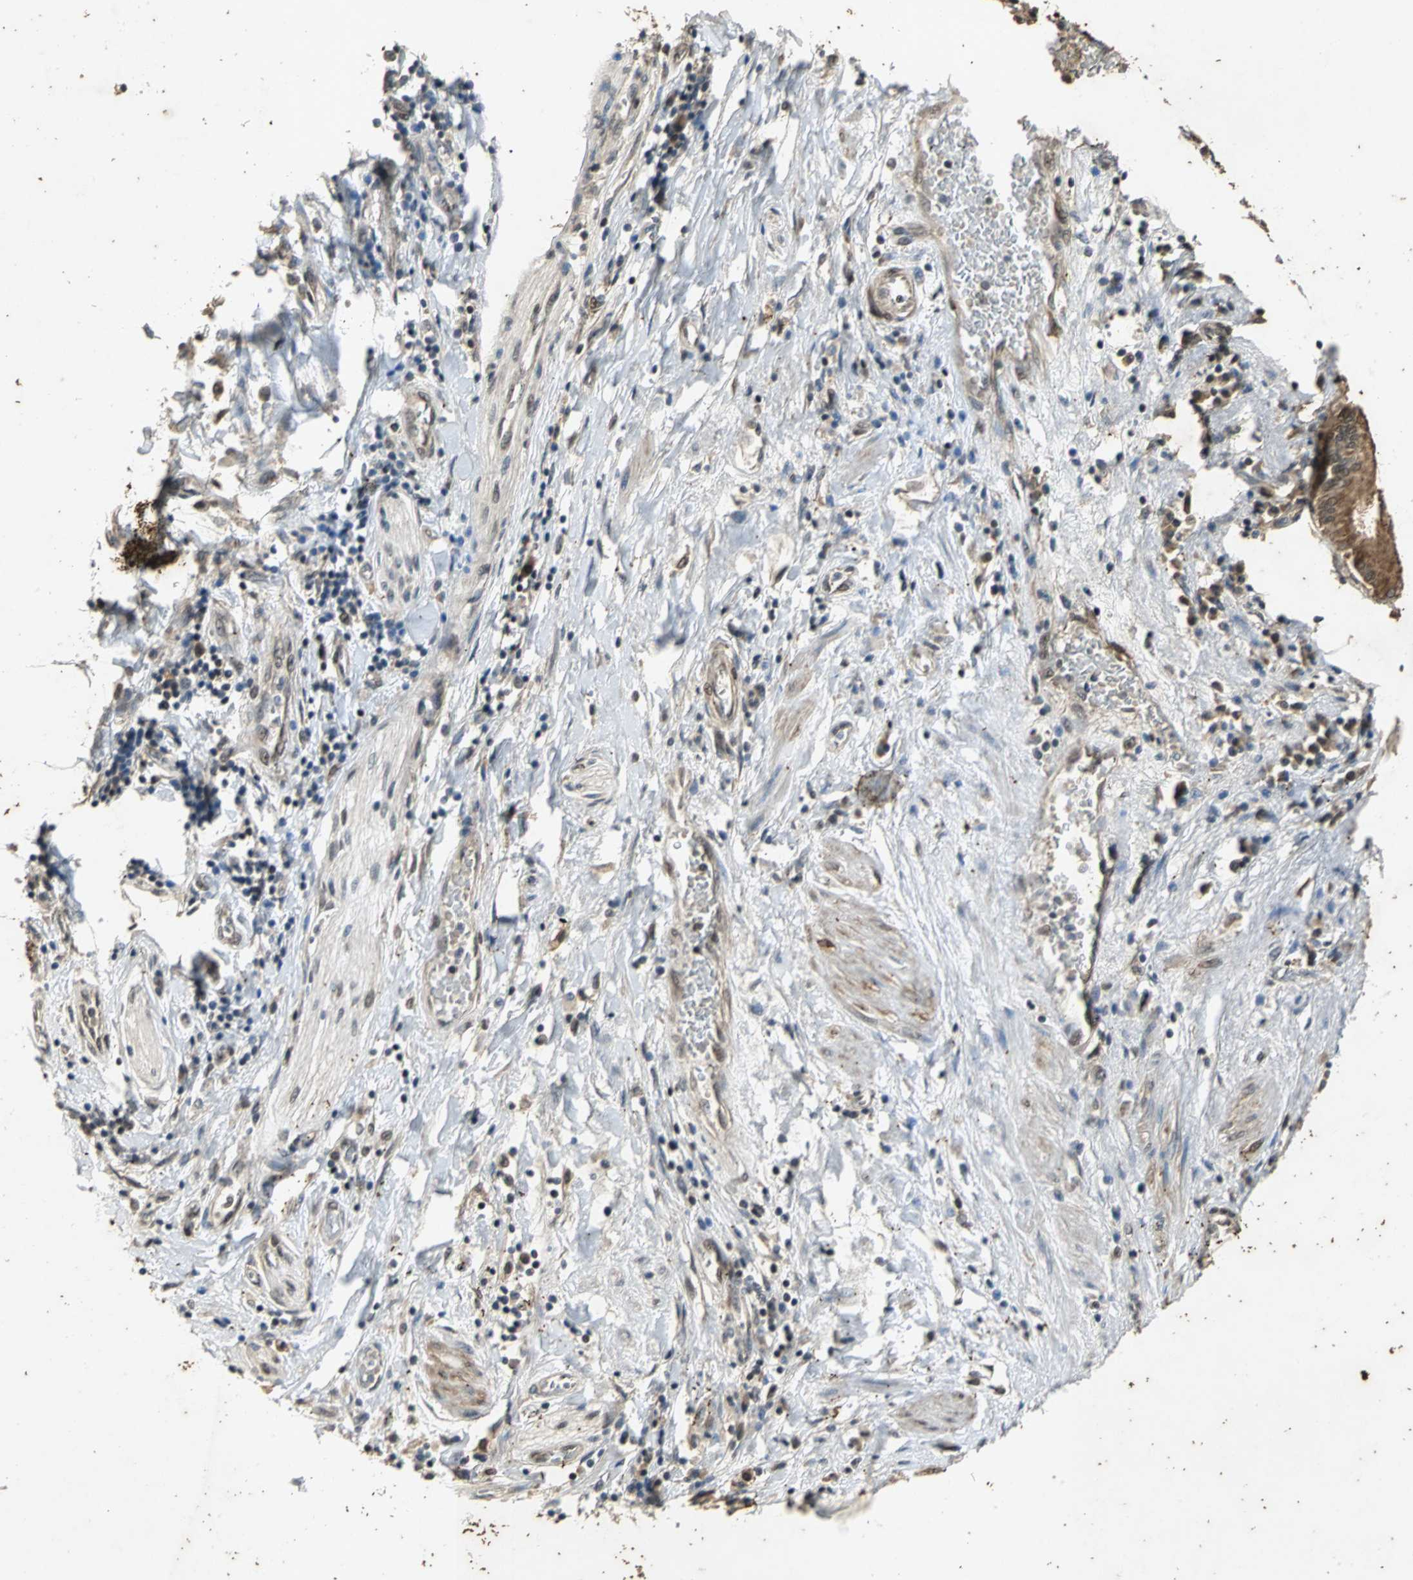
{"staining": {"intensity": "strong", "quantity": ">75%", "location": "cytoplasmic/membranous"}, "tissue": "pancreatic cancer", "cell_type": "Tumor cells", "image_type": "cancer", "snomed": [{"axis": "morphology", "description": "Adenocarcinoma, NOS"}, {"axis": "topography", "description": "Pancreas"}], "caption": "Adenocarcinoma (pancreatic) stained with immunohistochemistry demonstrates strong cytoplasmic/membranous expression in about >75% of tumor cells.", "gene": "NOTCH3", "patient": {"sex": "female", "age": 48}}